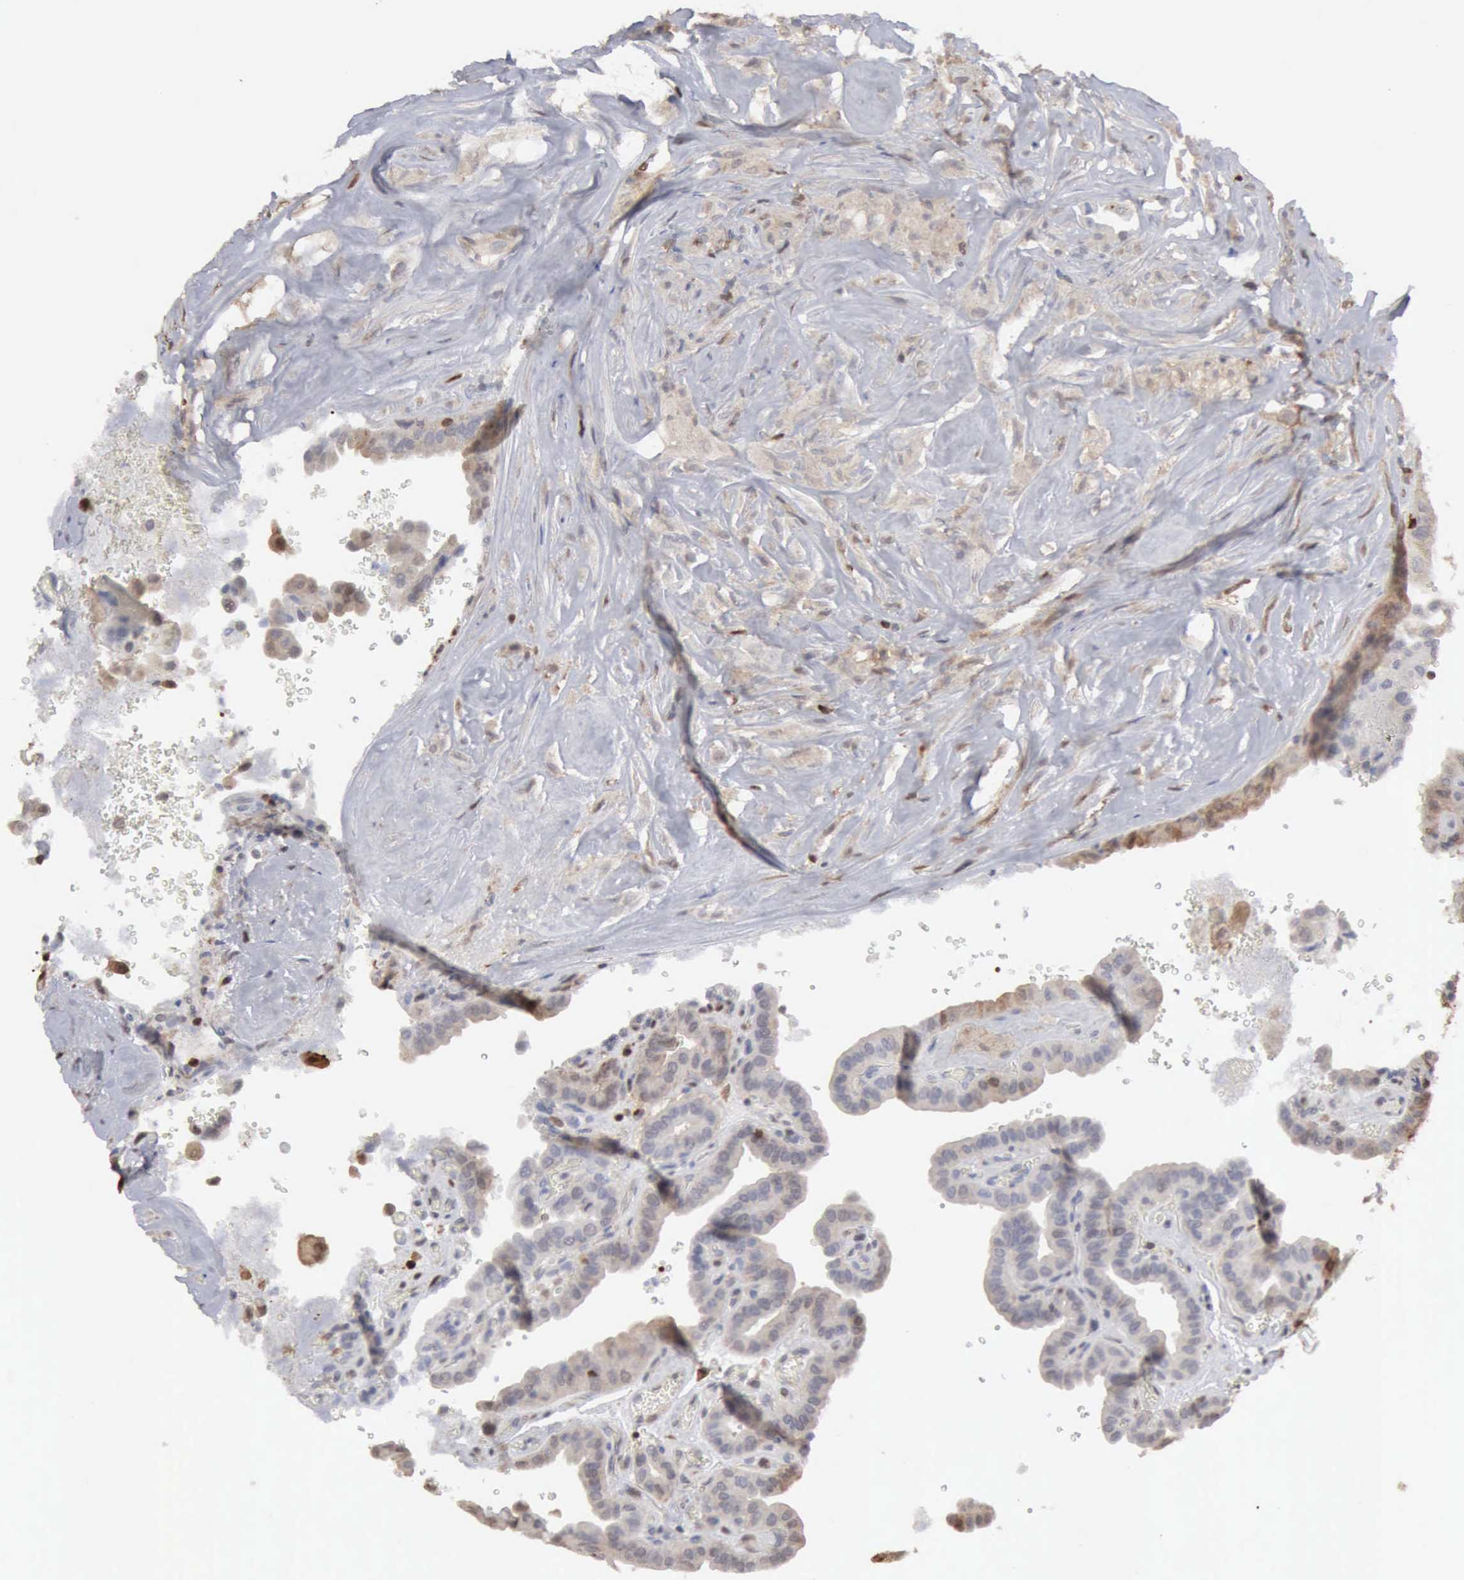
{"staining": {"intensity": "weak", "quantity": "<25%", "location": "cytoplasmic/membranous,nuclear"}, "tissue": "thyroid cancer", "cell_type": "Tumor cells", "image_type": "cancer", "snomed": [{"axis": "morphology", "description": "Papillary adenocarcinoma, NOS"}, {"axis": "topography", "description": "Thyroid gland"}], "caption": "The photomicrograph shows no significant staining in tumor cells of papillary adenocarcinoma (thyroid).", "gene": "STAT1", "patient": {"sex": "male", "age": 87}}